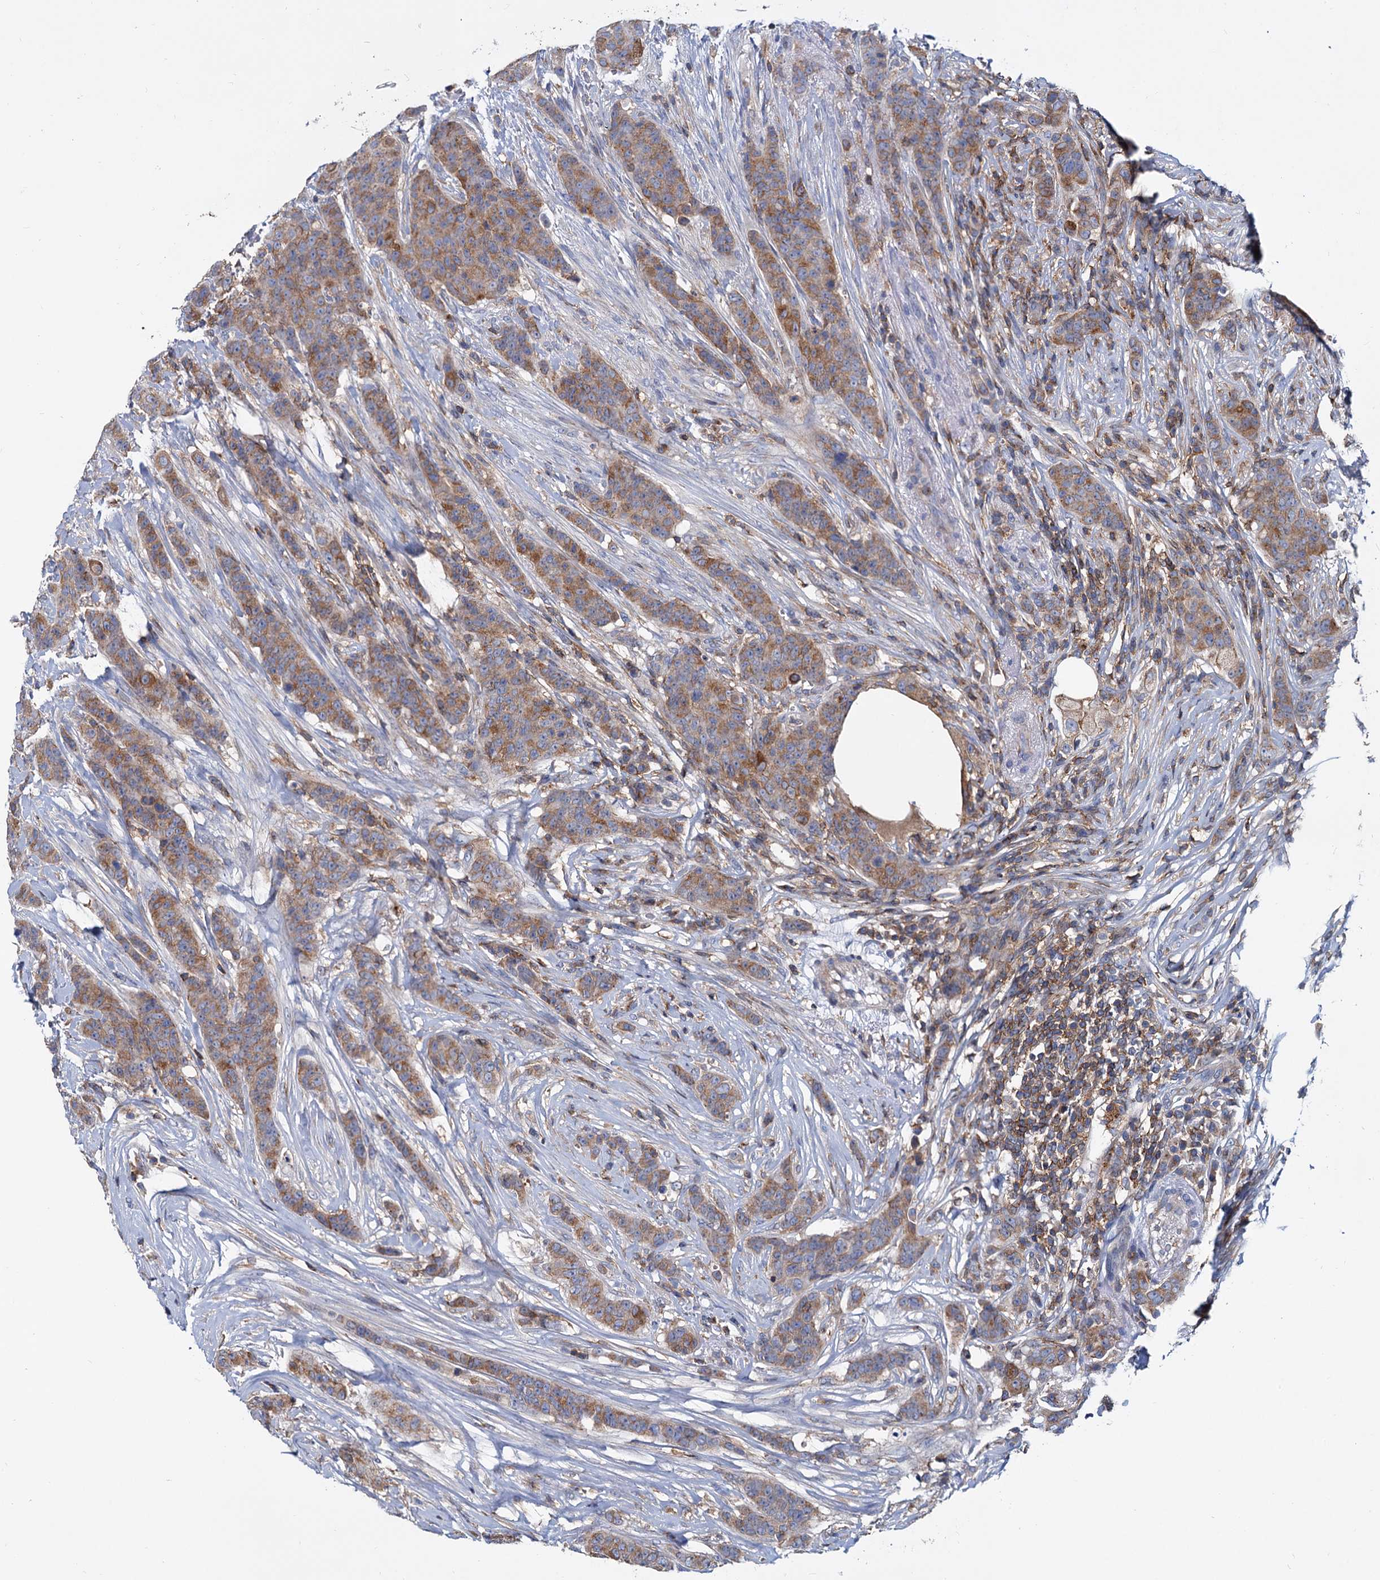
{"staining": {"intensity": "moderate", "quantity": ">75%", "location": "cytoplasmic/membranous"}, "tissue": "breast cancer", "cell_type": "Tumor cells", "image_type": "cancer", "snomed": [{"axis": "morphology", "description": "Duct carcinoma"}, {"axis": "topography", "description": "Breast"}], "caption": "DAB (3,3'-diaminobenzidine) immunohistochemical staining of breast cancer (intraductal carcinoma) reveals moderate cytoplasmic/membranous protein staining in approximately >75% of tumor cells. Immunohistochemistry (ihc) stains the protein in brown and the nuclei are stained blue.", "gene": "LRCH4", "patient": {"sex": "female", "age": 40}}